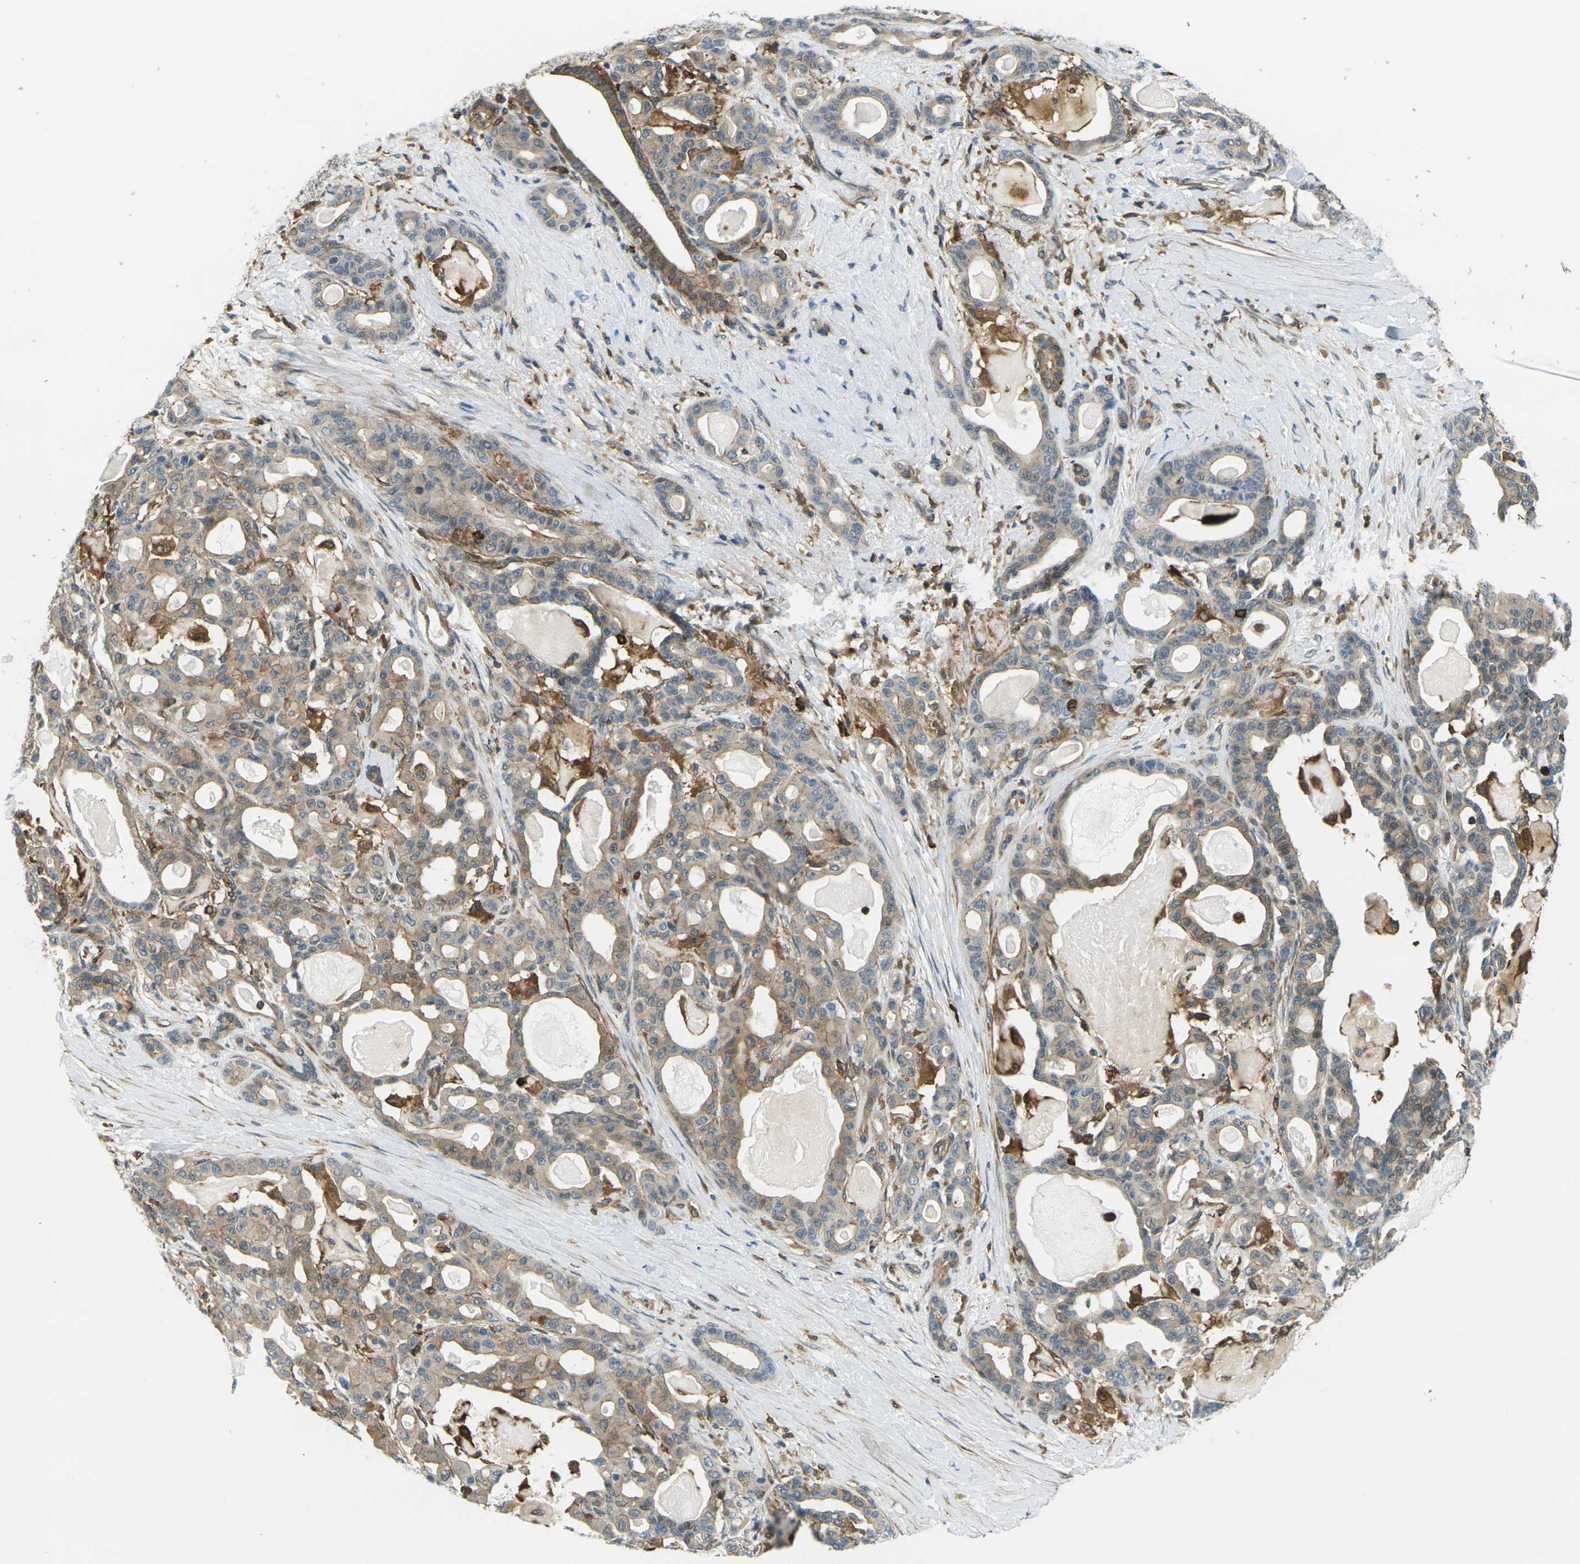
{"staining": {"intensity": "weak", "quantity": ">75%", "location": "cytoplasmic/membranous"}, "tissue": "pancreatic cancer", "cell_type": "Tumor cells", "image_type": "cancer", "snomed": [{"axis": "morphology", "description": "Adenocarcinoma, NOS"}, {"axis": "topography", "description": "Pancreas"}], "caption": "DAB (3,3'-diaminobenzidine) immunohistochemical staining of human pancreatic cancer exhibits weak cytoplasmic/membranous protein positivity in about >75% of tumor cells. (DAB (3,3'-diaminobenzidine) IHC, brown staining for protein, blue staining for nuclei).", "gene": "LASP1", "patient": {"sex": "male", "age": 63}}